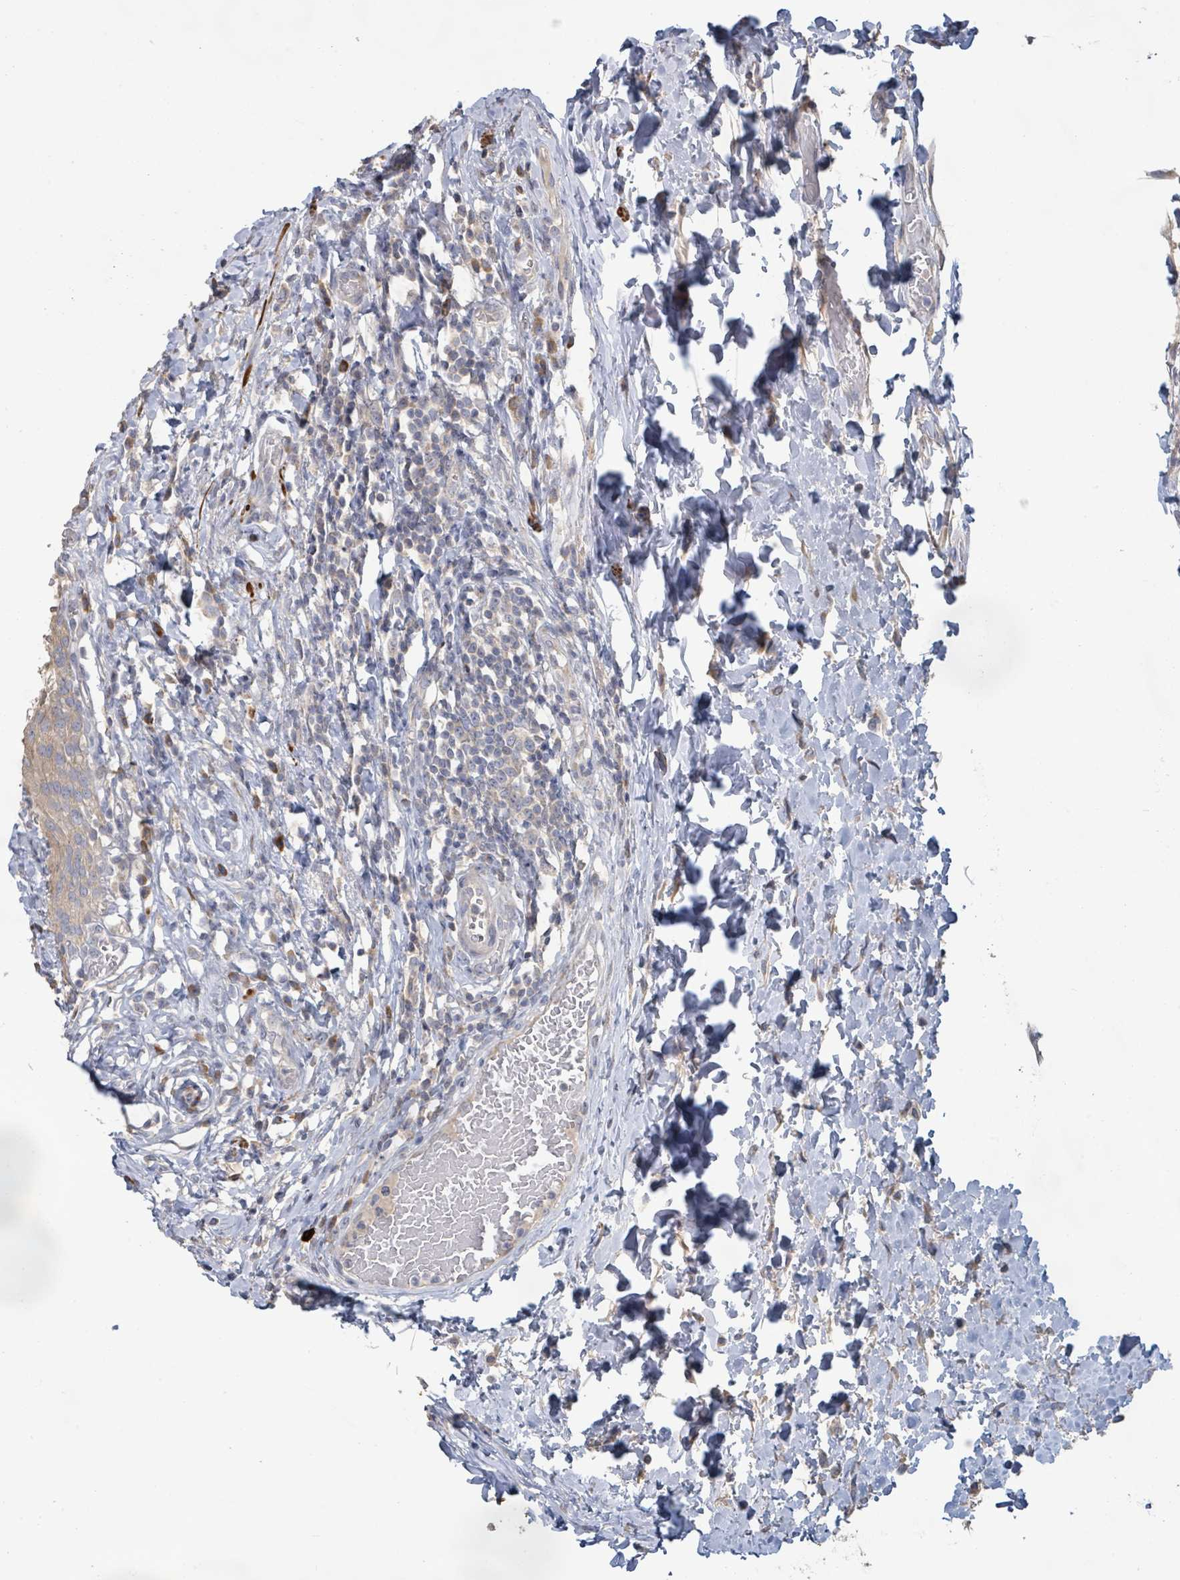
{"staining": {"intensity": "moderate", "quantity": "25%-75%", "location": "cytoplasmic/membranous"}, "tissue": "urinary bladder", "cell_type": "Urothelial cells", "image_type": "normal", "snomed": [{"axis": "morphology", "description": "Normal tissue, NOS"}, {"axis": "morphology", "description": "Inflammation, NOS"}, {"axis": "topography", "description": "Urinary bladder"}], "caption": "Immunohistochemical staining of benign urinary bladder reveals medium levels of moderate cytoplasmic/membranous staining in approximately 25%-75% of urothelial cells.", "gene": "KCNS2", "patient": {"sex": "male", "age": 64}}